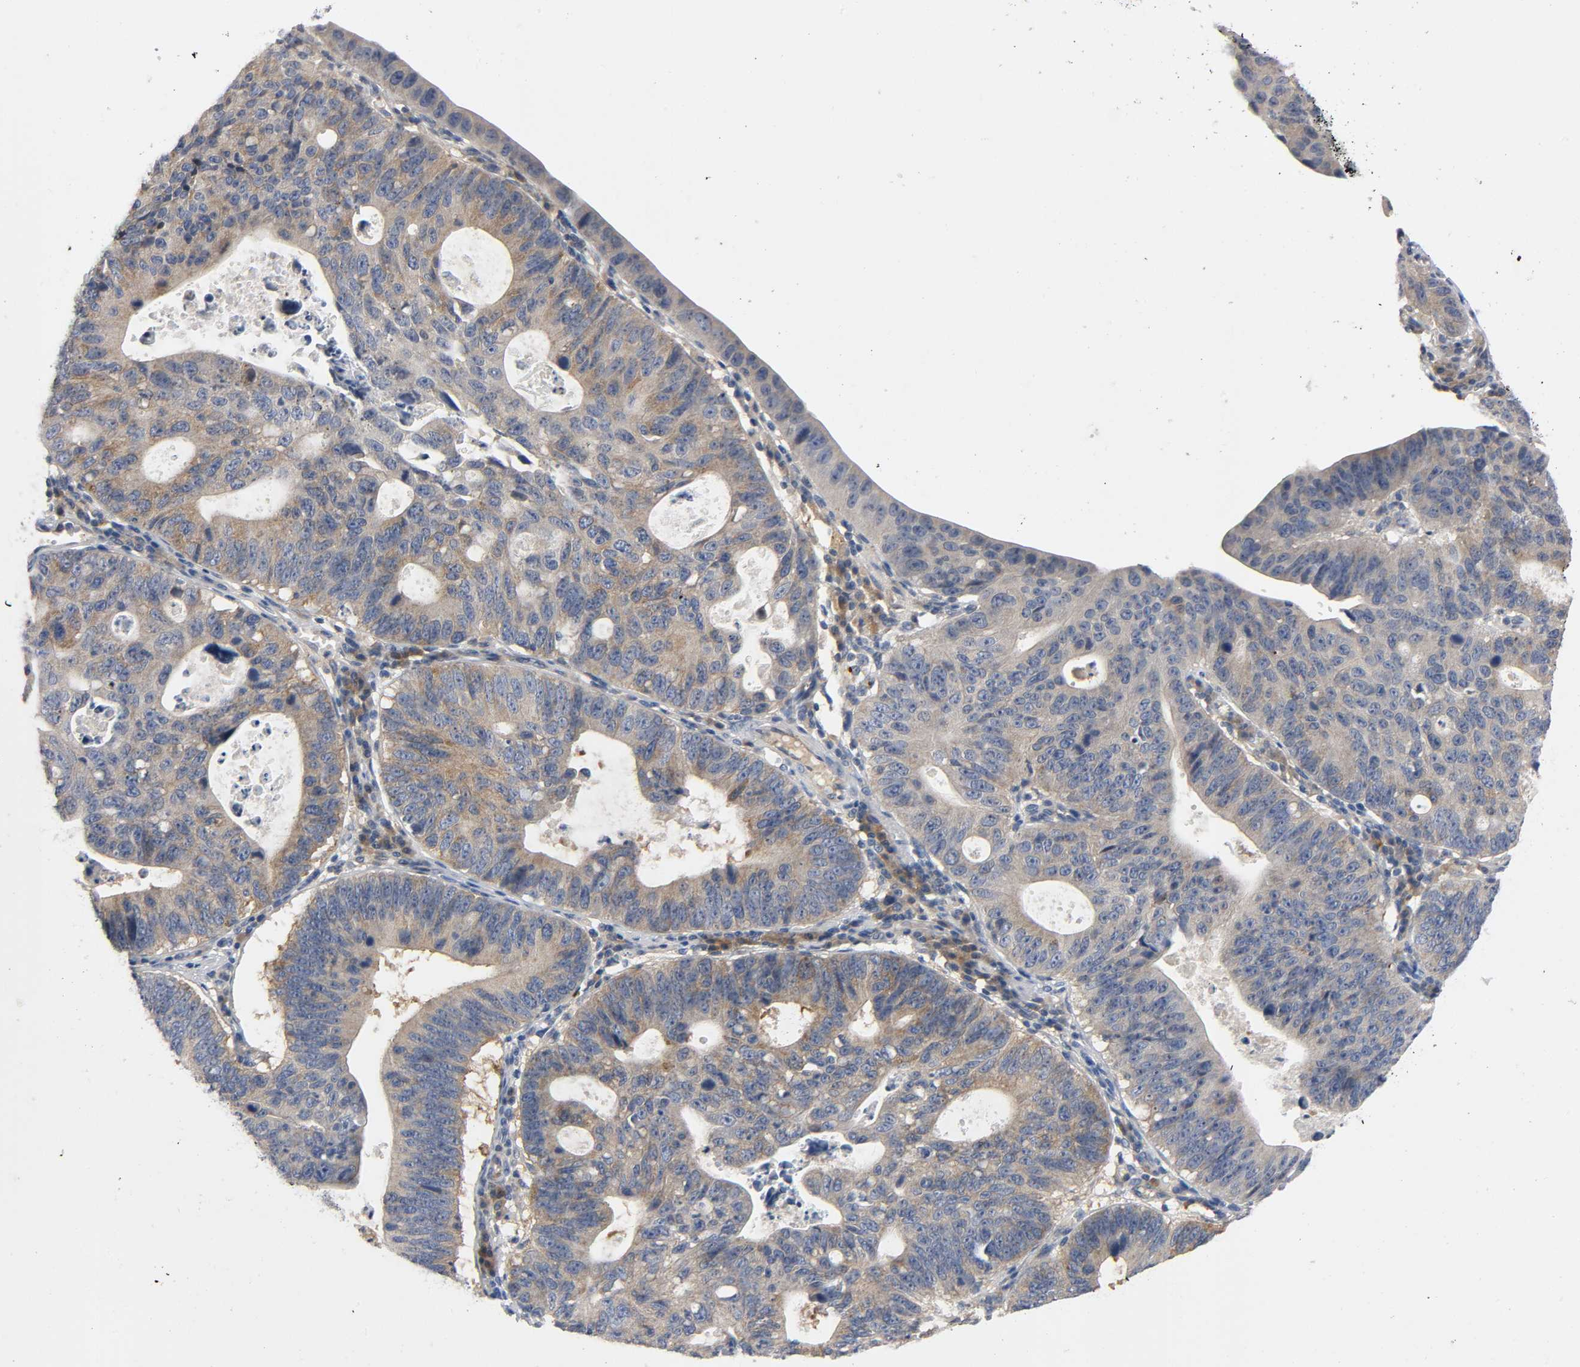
{"staining": {"intensity": "moderate", "quantity": ">75%", "location": "cytoplasmic/membranous"}, "tissue": "stomach cancer", "cell_type": "Tumor cells", "image_type": "cancer", "snomed": [{"axis": "morphology", "description": "Adenocarcinoma, NOS"}, {"axis": "topography", "description": "Stomach"}], "caption": "The image reveals staining of adenocarcinoma (stomach), revealing moderate cytoplasmic/membranous protein staining (brown color) within tumor cells.", "gene": "HDAC6", "patient": {"sex": "male", "age": 59}}